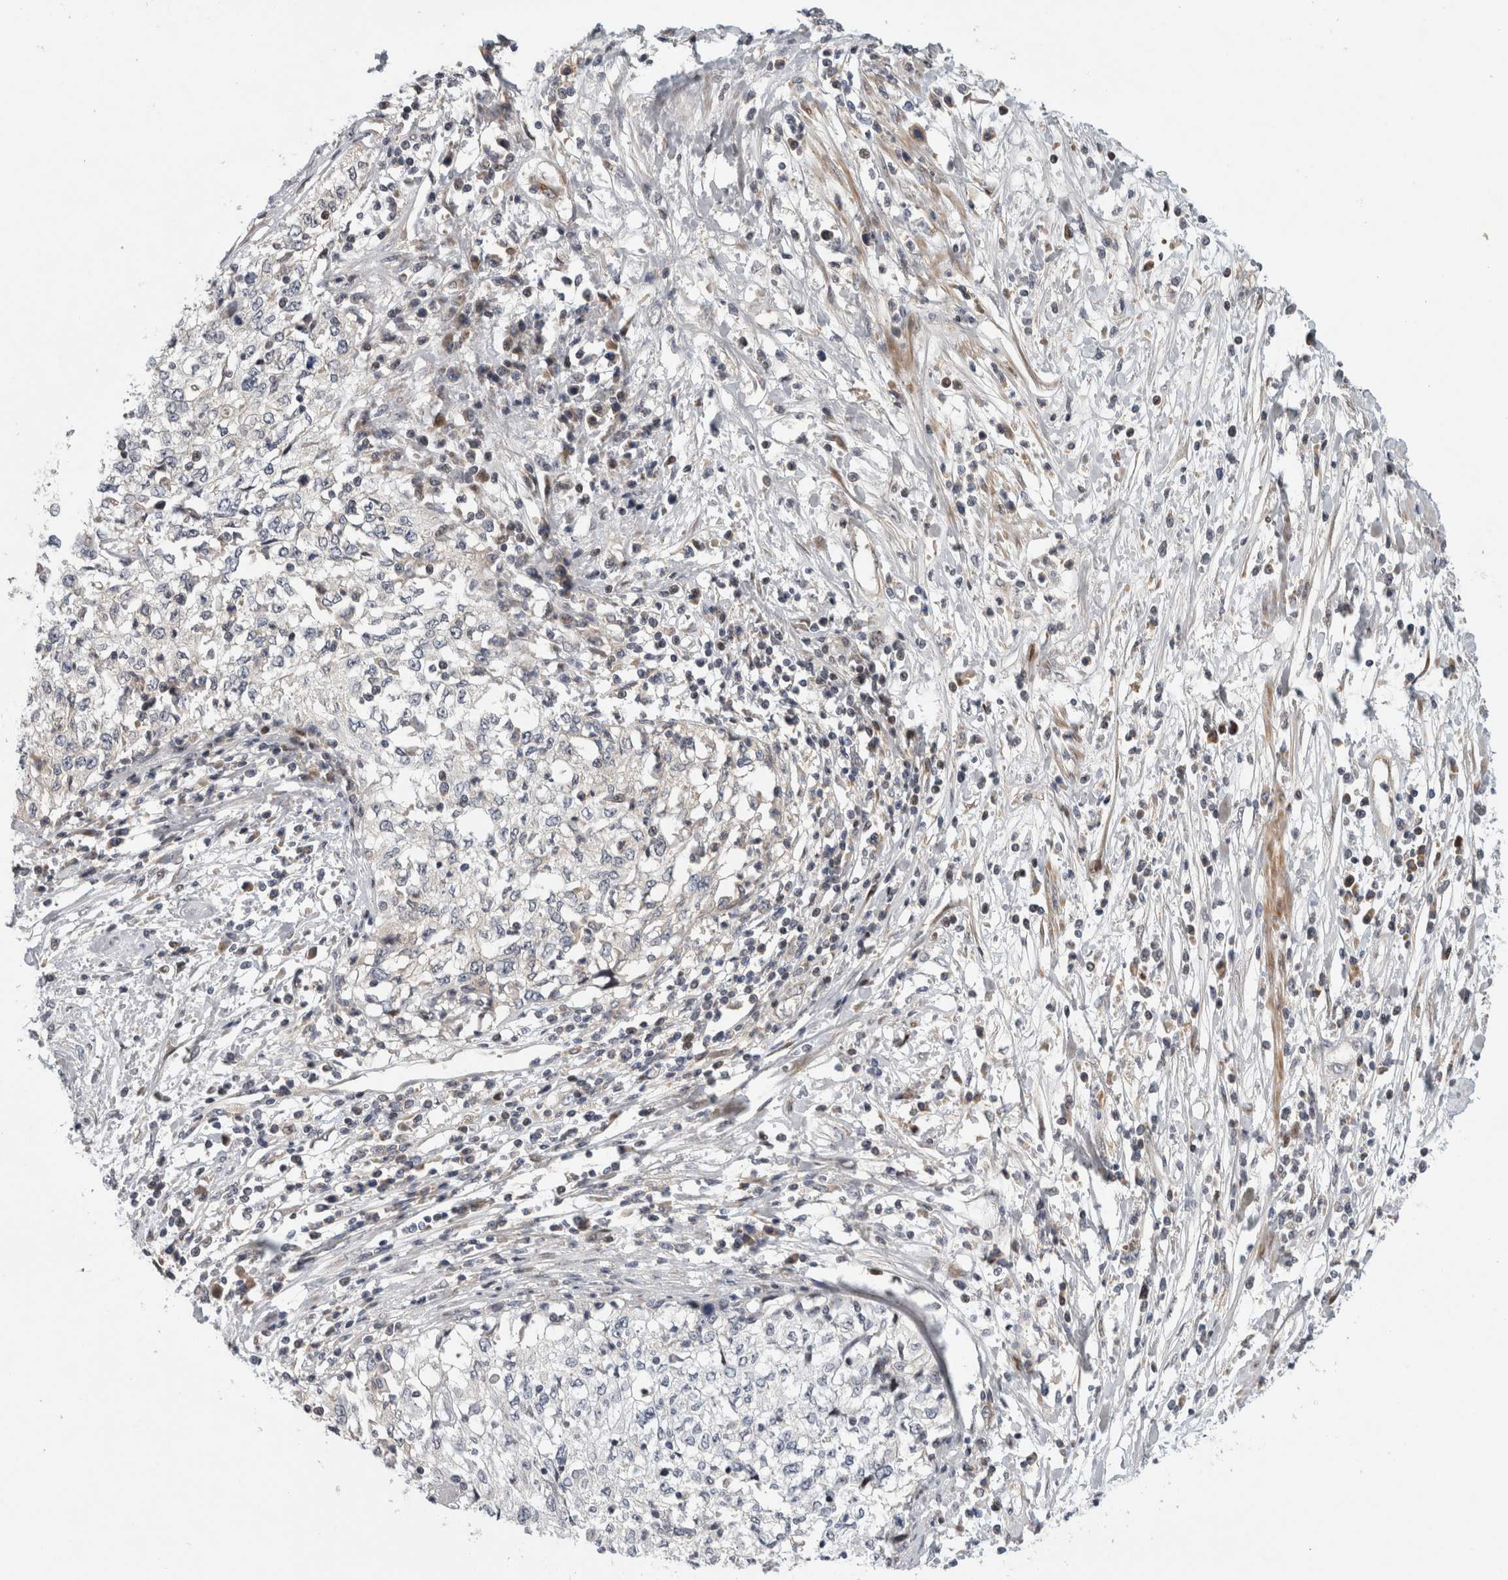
{"staining": {"intensity": "negative", "quantity": "none", "location": "none"}, "tissue": "cervical cancer", "cell_type": "Tumor cells", "image_type": "cancer", "snomed": [{"axis": "morphology", "description": "Squamous cell carcinoma, NOS"}, {"axis": "topography", "description": "Cervix"}], "caption": "Immunohistochemical staining of squamous cell carcinoma (cervical) demonstrates no significant positivity in tumor cells.", "gene": "RBM48", "patient": {"sex": "female", "age": 57}}